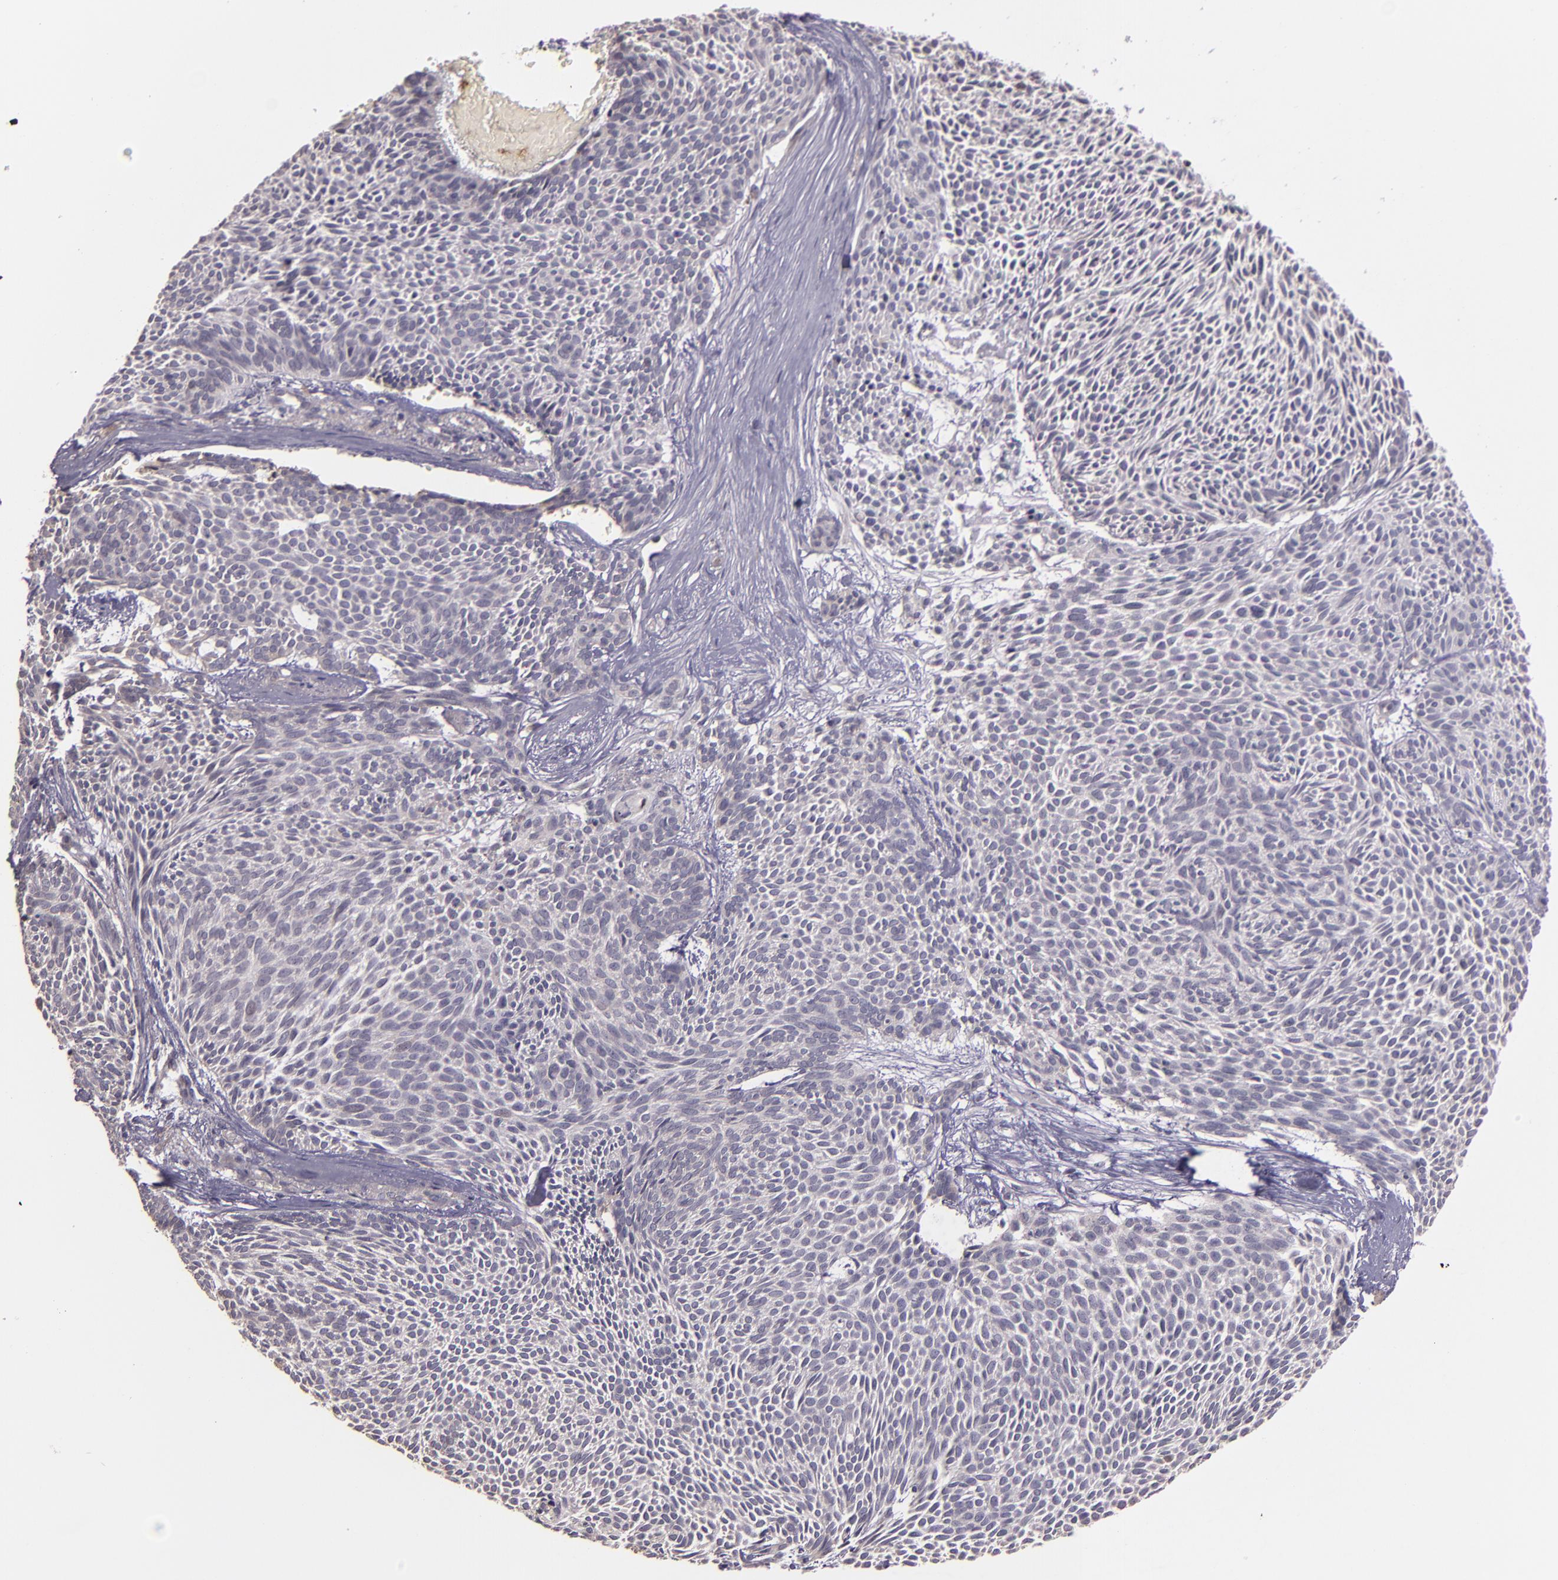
{"staining": {"intensity": "negative", "quantity": "none", "location": "none"}, "tissue": "skin cancer", "cell_type": "Tumor cells", "image_type": "cancer", "snomed": [{"axis": "morphology", "description": "Basal cell carcinoma"}, {"axis": "topography", "description": "Skin"}], "caption": "This histopathology image is of skin basal cell carcinoma stained with immunohistochemistry (IHC) to label a protein in brown with the nuclei are counter-stained blue. There is no expression in tumor cells.", "gene": "SYTL4", "patient": {"sex": "male", "age": 84}}